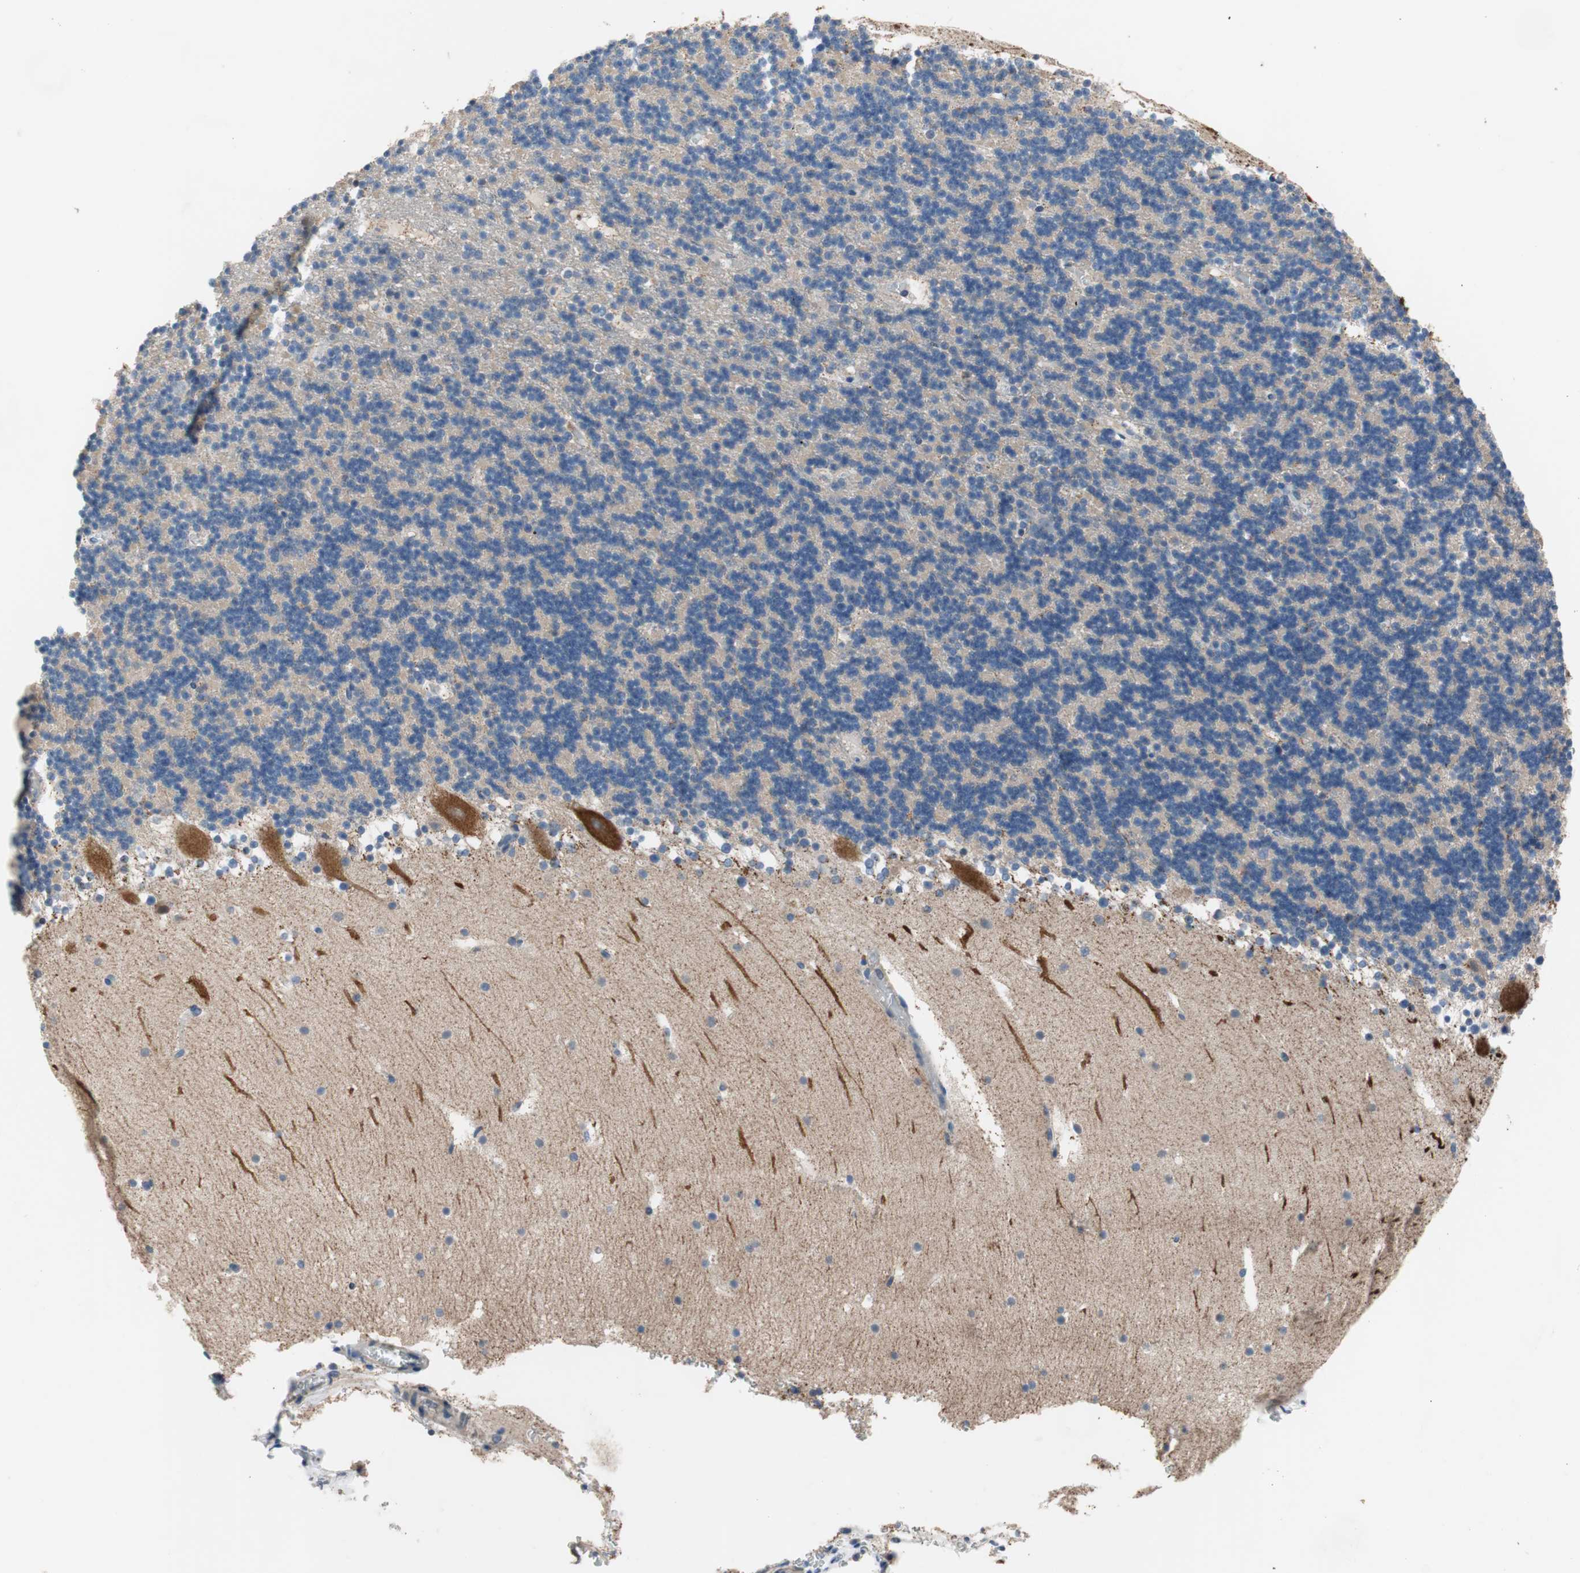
{"staining": {"intensity": "negative", "quantity": "none", "location": "none"}, "tissue": "cerebellum", "cell_type": "Cells in granular layer", "image_type": "normal", "snomed": [{"axis": "morphology", "description": "Normal tissue, NOS"}, {"axis": "topography", "description": "Cerebellum"}], "caption": "Protein analysis of benign cerebellum displays no significant positivity in cells in granular layer. (Brightfield microscopy of DAB (3,3'-diaminobenzidine) immunohistochemistry (IHC) at high magnification).", "gene": "TACR3", "patient": {"sex": "male", "age": 45}}